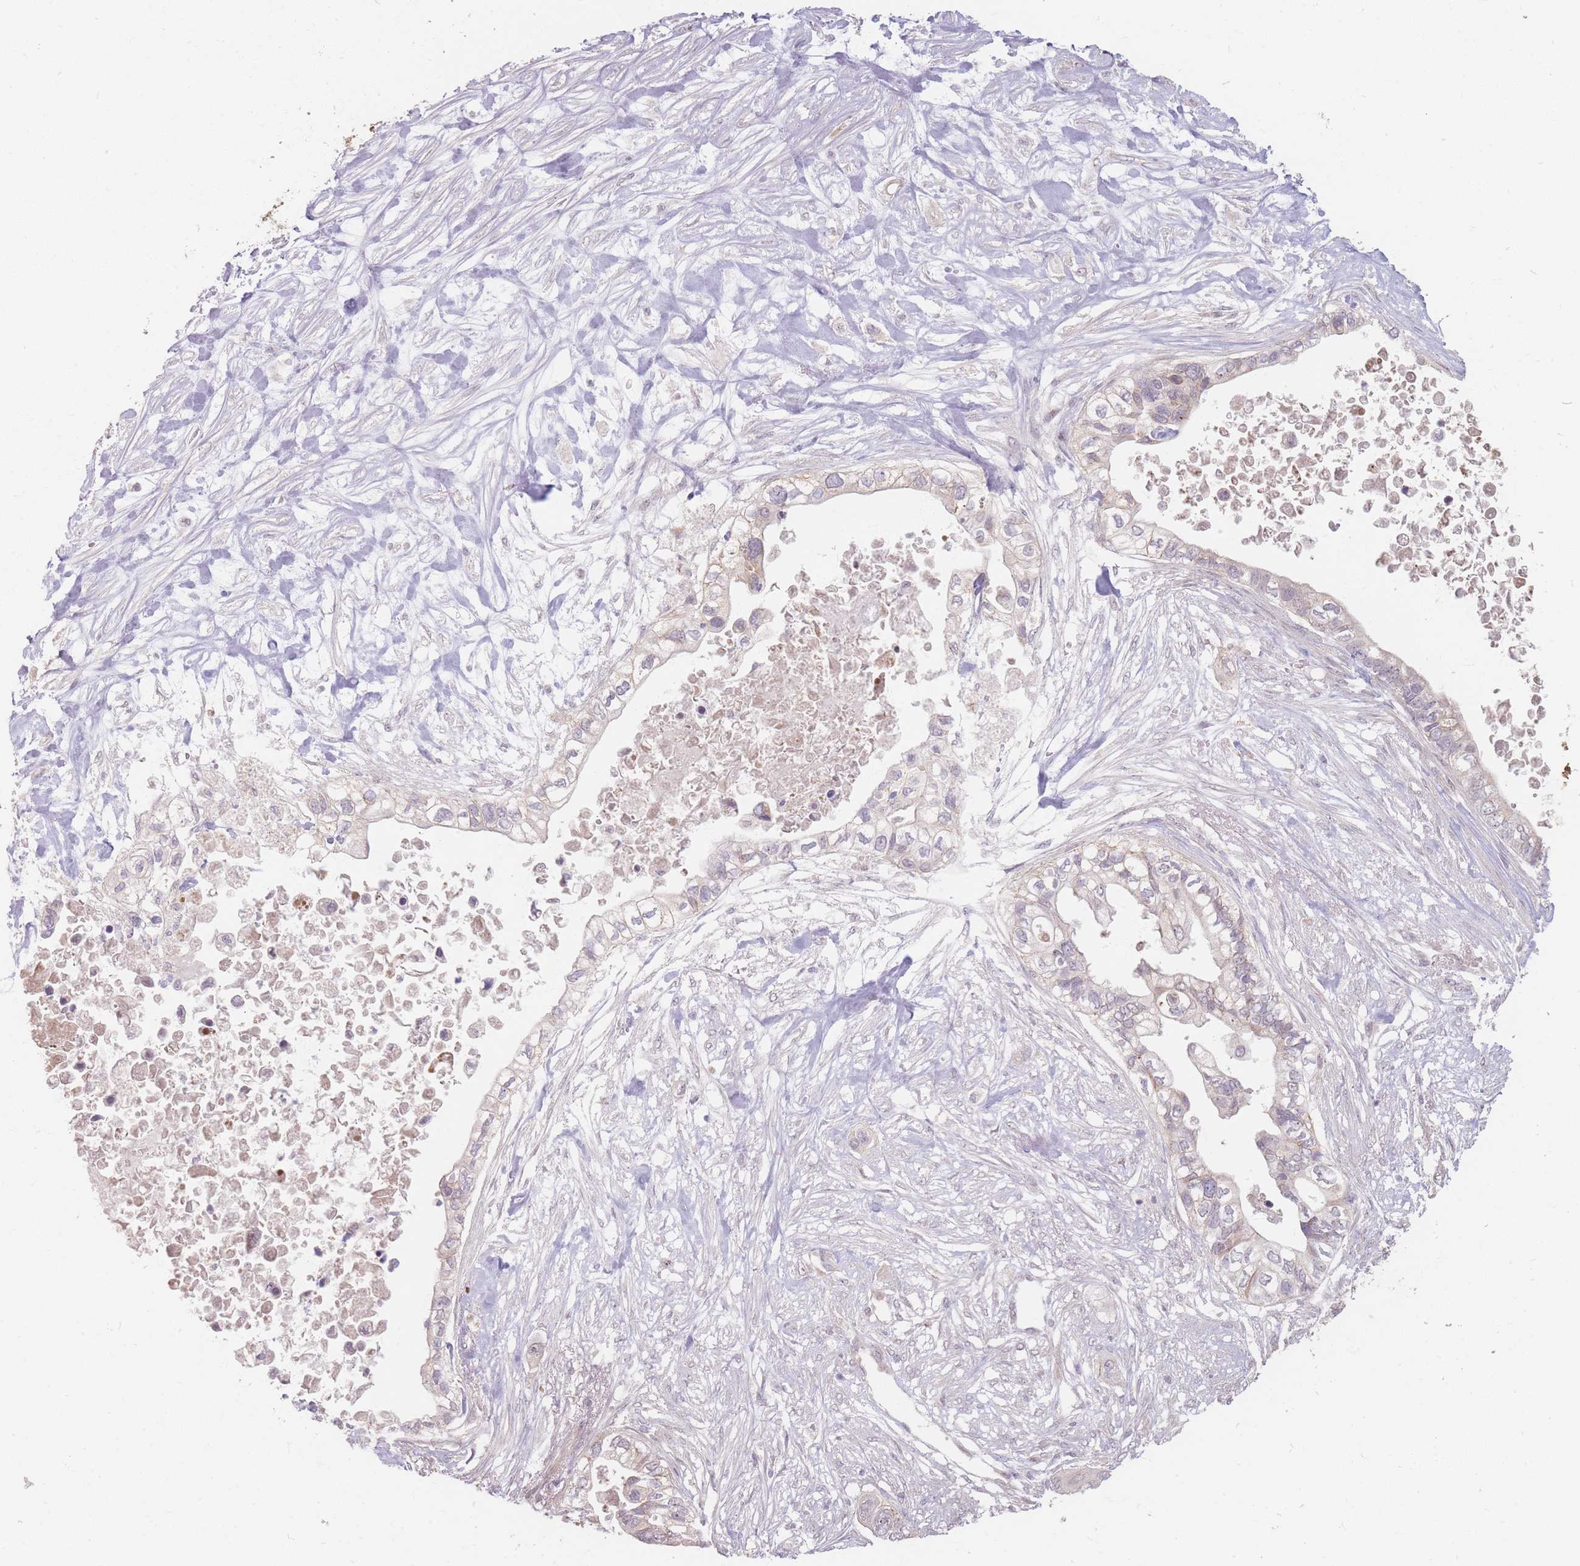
{"staining": {"intensity": "weak", "quantity": "<25%", "location": "cytoplasmic/membranous"}, "tissue": "pancreatic cancer", "cell_type": "Tumor cells", "image_type": "cancer", "snomed": [{"axis": "morphology", "description": "Adenocarcinoma, NOS"}, {"axis": "topography", "description": "Pancreas"}], "caption": "There is no significant expression in tumor cells of pancreatic adenocarcinoma.", "gene": "GABRA6", "patient": {"sex": "female", "age": 63}}